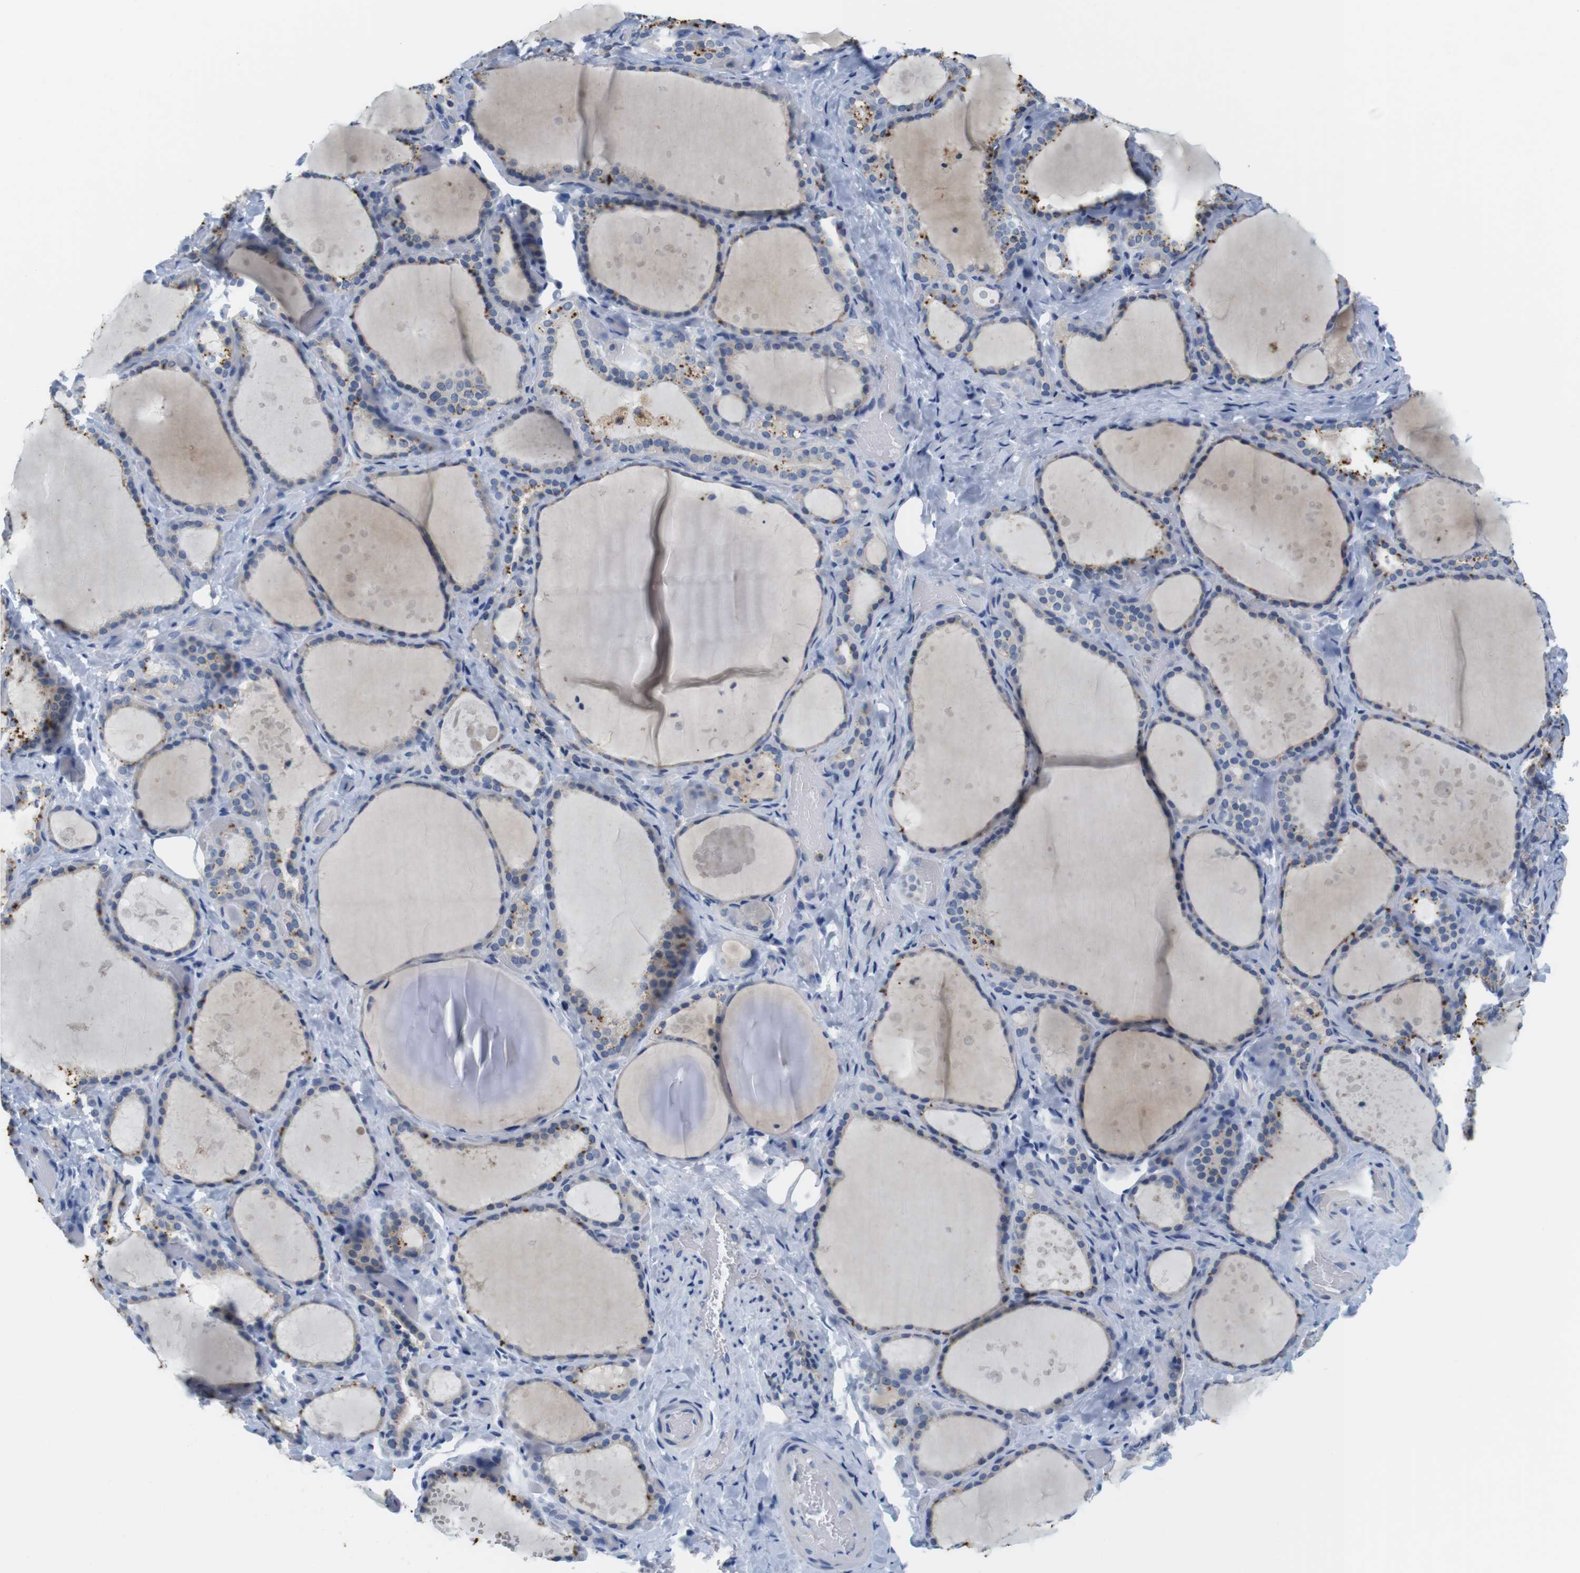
{"staining": {"intensity": "moderate", "quantity": "<25%", "location": "cytoplasmic/membranous"}, "tissue": "thyroid gland", "cell_type": "Glandular cells", "image_type": "normal", "snomed": [{"axis": "morphology", "description": "Normal tissue, NOS"}, {"axis": "topography", "description": "Thyroid gland"}], "caption": "Thyroid gland stained with DAB immunohistochemistry reveals low levels of moderate cytoplasmic/membranous positivity in approximately <25% of glandular cells.", "gene": "CNGA2", "patient": {"sex": "female", "age": 44}}